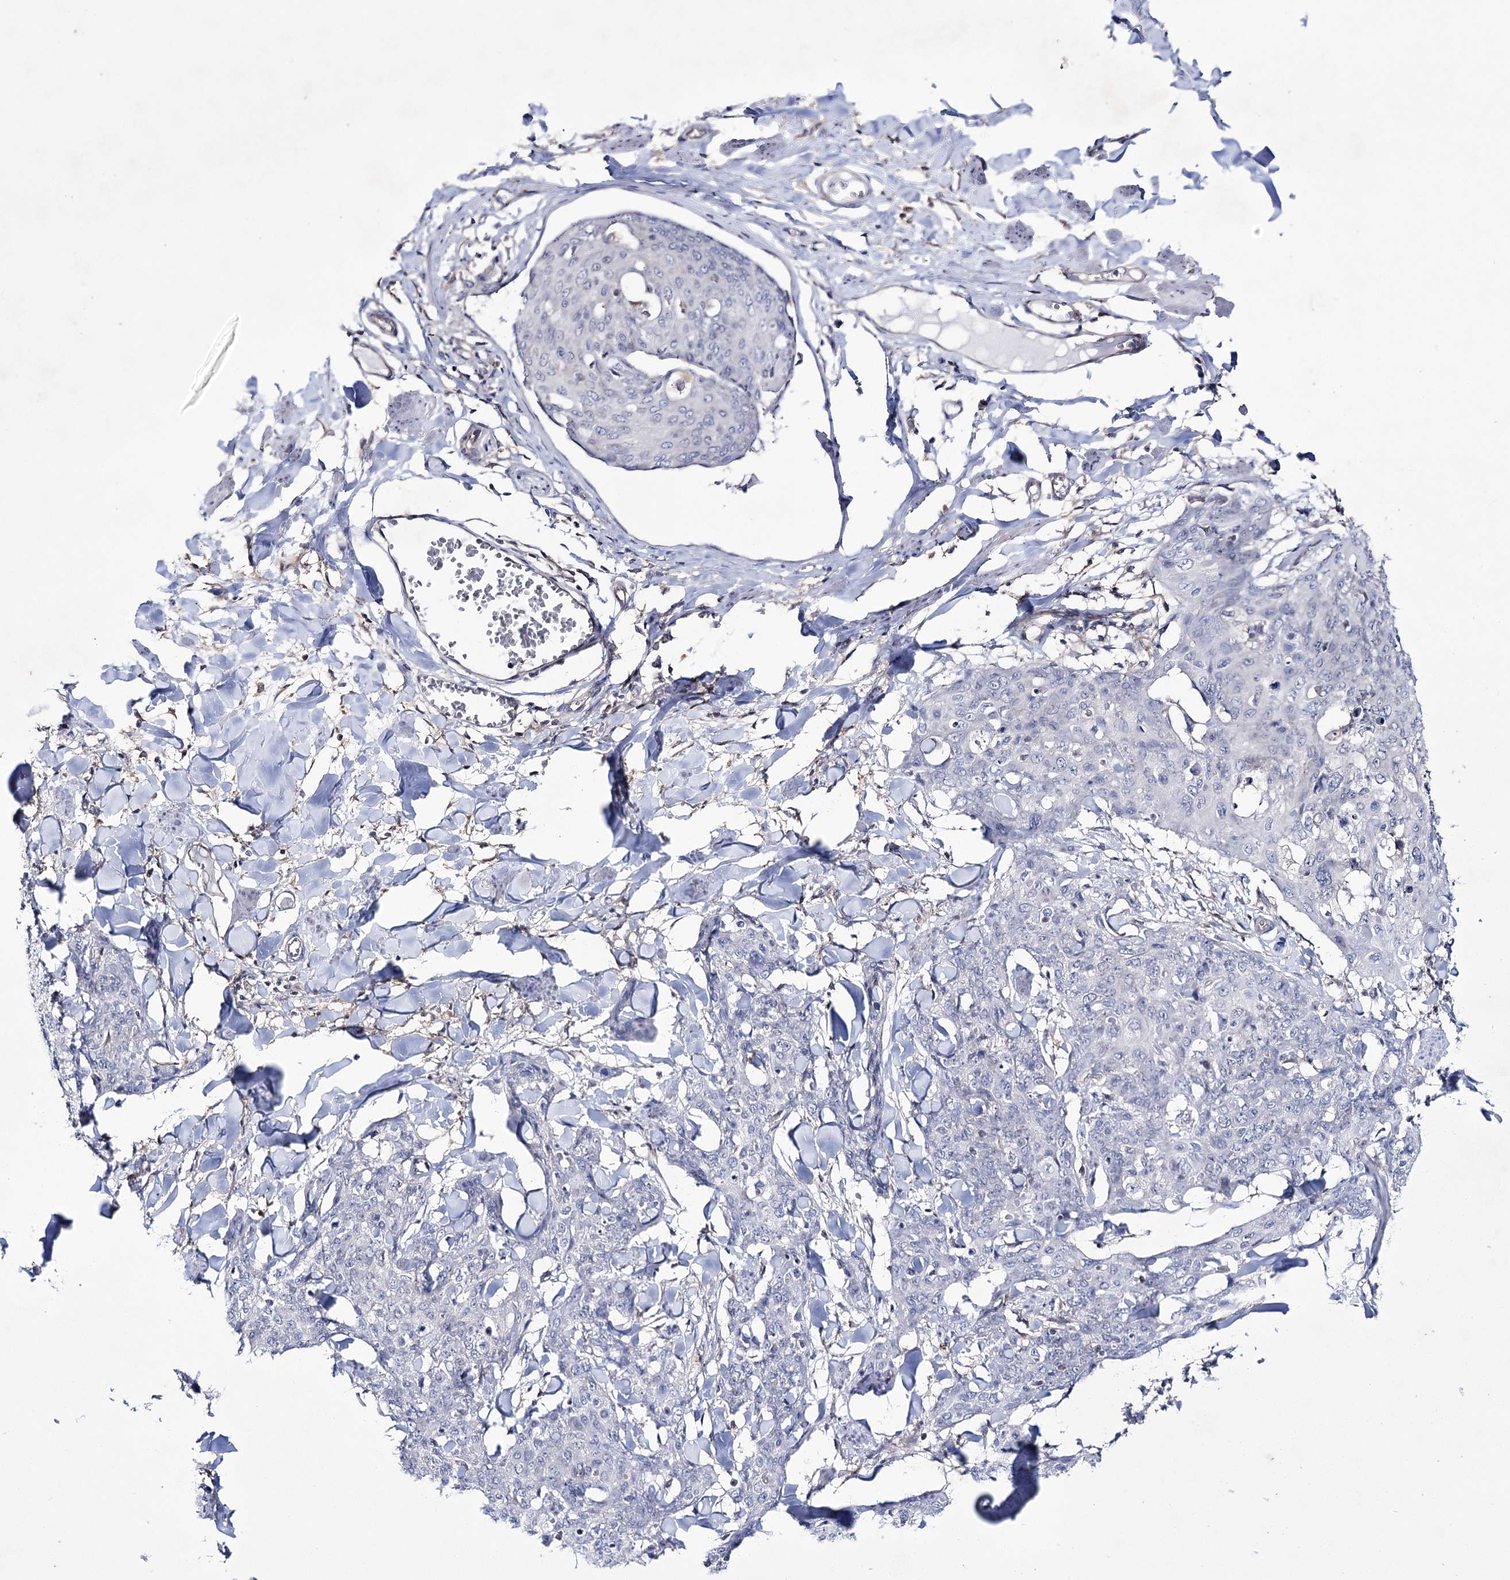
{"staining": {"intensity": "negative", "quantity": "none", "location": "none"}, "tissue": "skin cancer", "cell_type": "Tumor cells", "image_type": "cancer", "snomed": [{"axis": "morphology", "description": "Squamous cell carcinoma, NOS"}, {"axis": "topography", "description": "Skin"}, {"axis": "topography", "description": "Vulva"}], "caption": "The micrograph exhibits no significant positivity in tumor cells of skin cancer. Brightfield microscopy of immunohistochemistry (IHC) stained with DAB (brown) and hematoxylin (blue), captured at high magnification.", "gene": "PTER", "patient": {"sex": "female", "age": 85}}